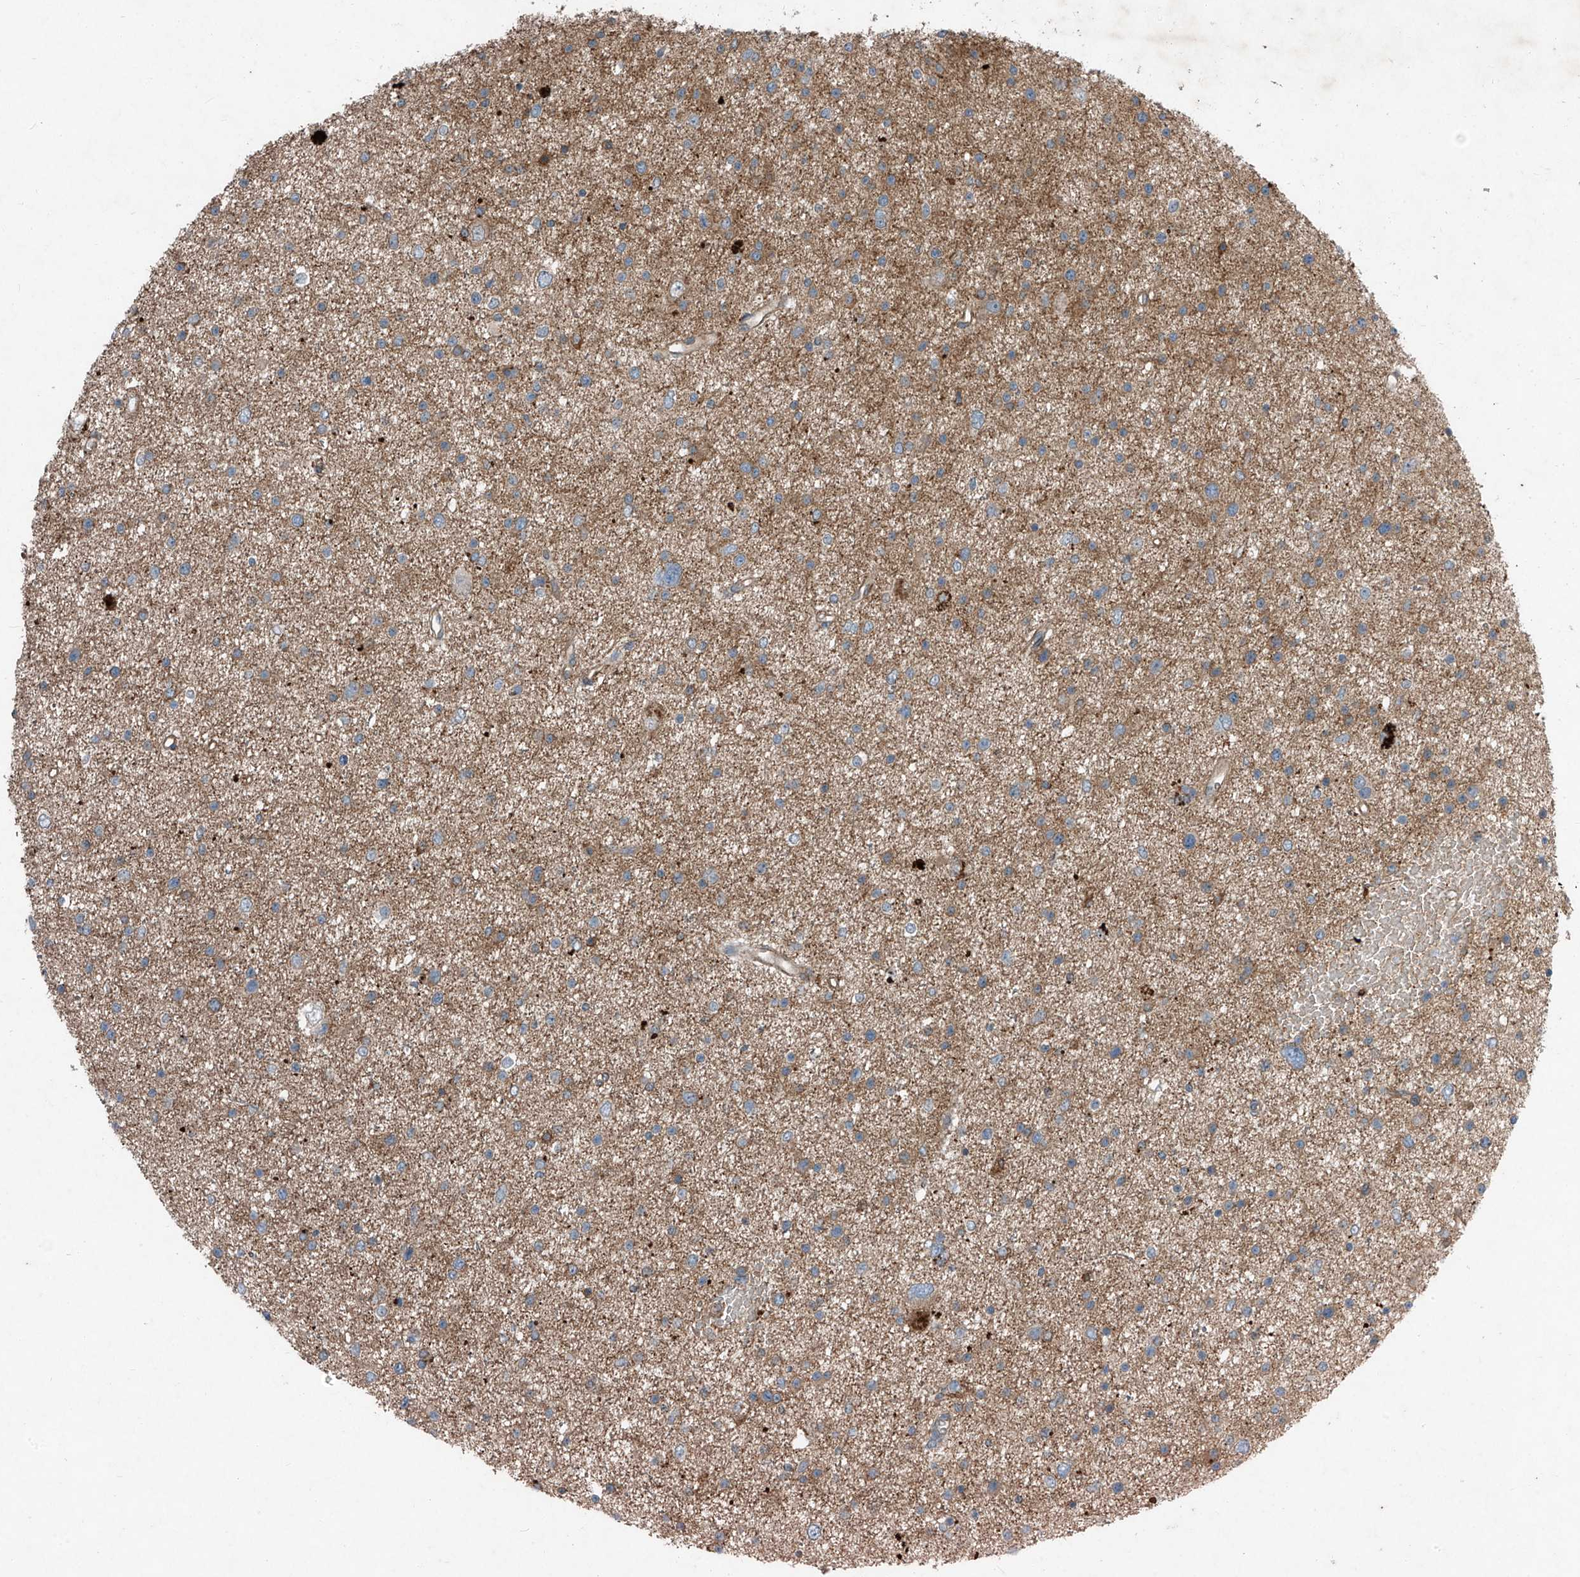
{"staining": {"intensity": "weak", "quantity": "25%-75%", "location": "cytoplasmic/membranous"}, "tissue": "glioma", "cell_type": "Tumor cells", "image_type": "cancer", "snomed": [{"axis": "morphology", "description": "Glioma, malignant, Low grade"}, {"axis": "topography", "description": "Brain"}], "caption": "Protein staining of malignant glioma (low-grade) tissue demonstrates weak cytoplasmic/membranous positivity in about 25%-75% of tumor cells.", "gene": "FOXRED2", "patient": {"sex": "female", "age": 37}}